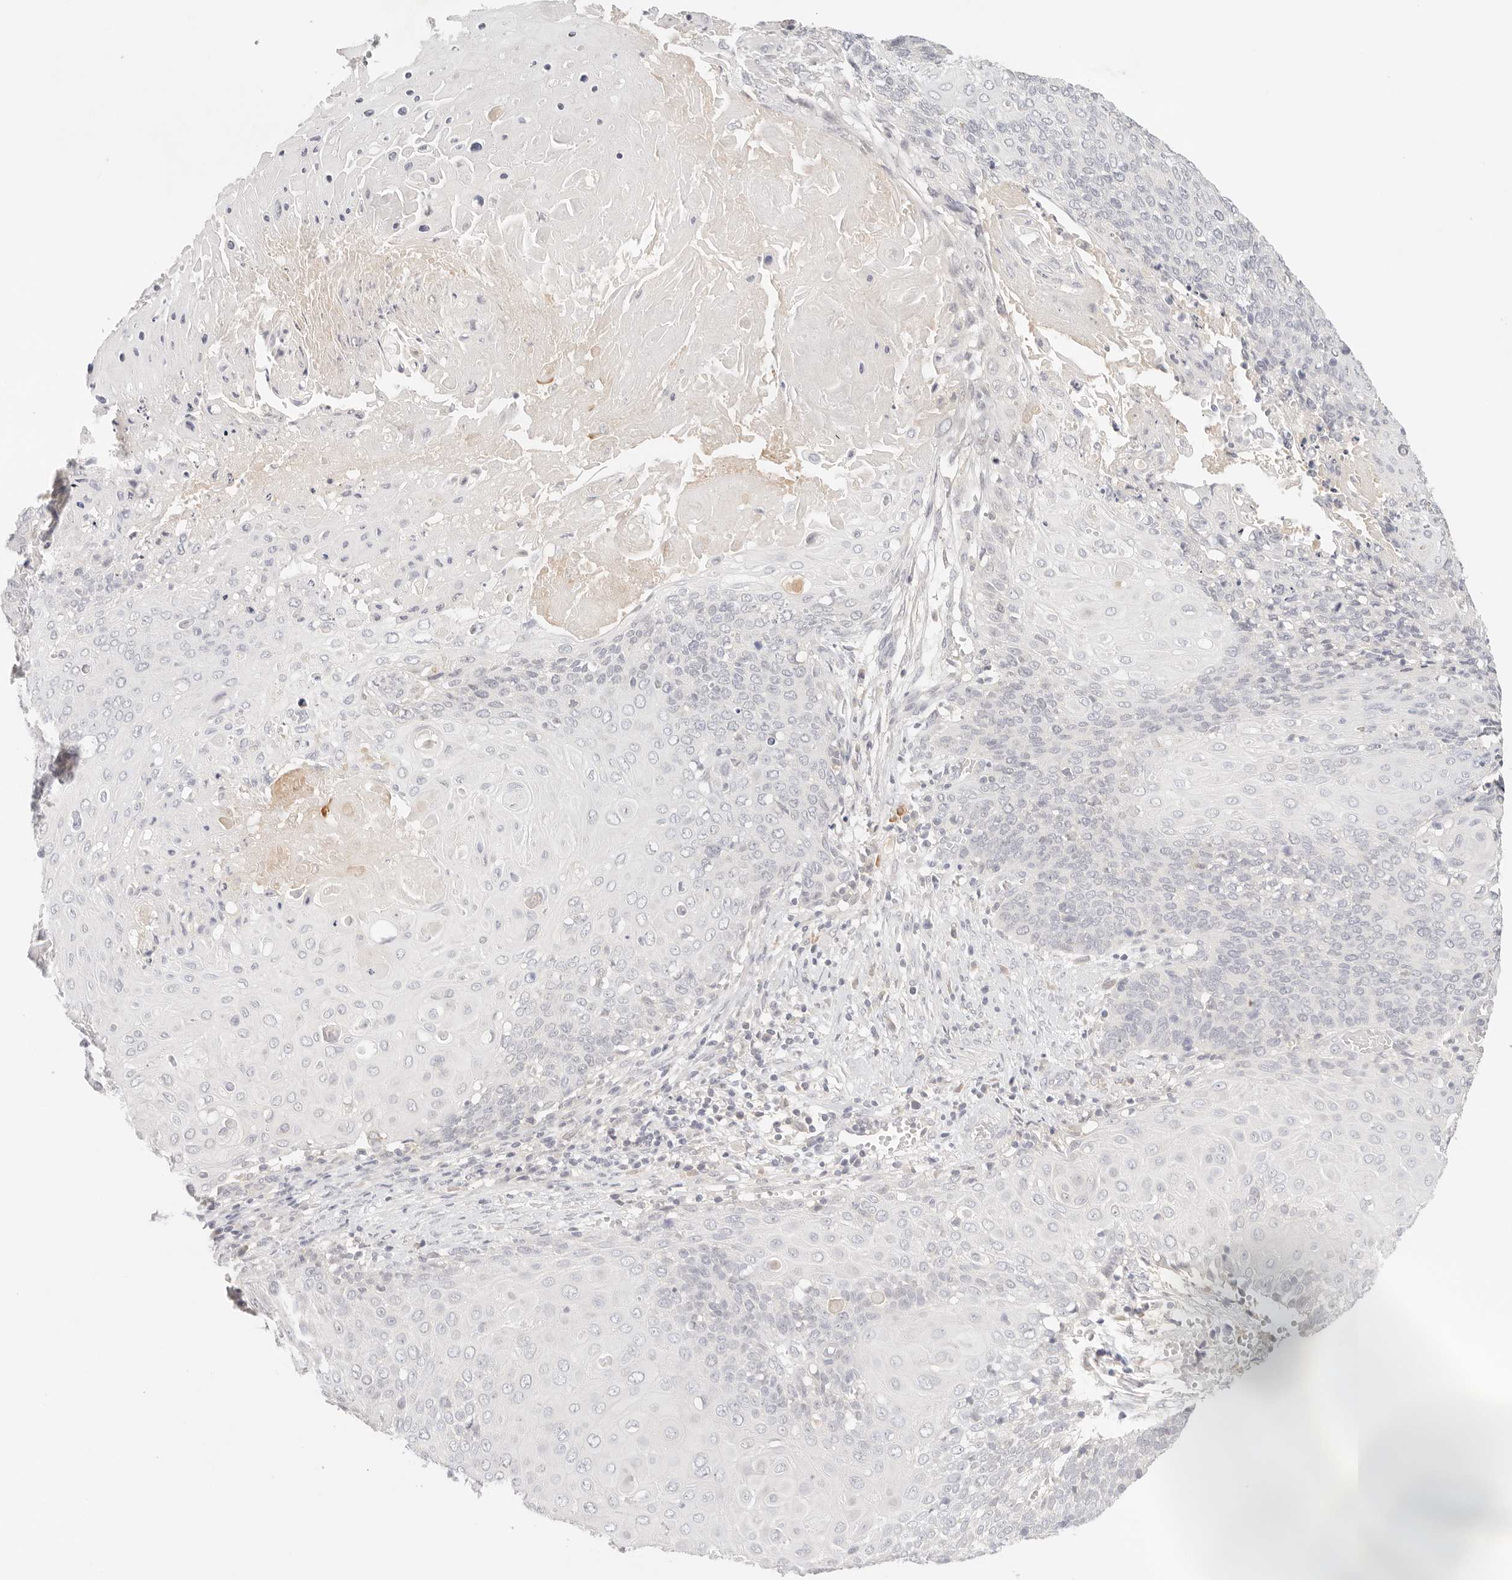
{"staining": {"intensity": "negative", "quantity": "none", "location": "none"}, "tissue": "cervical cancer", "cell_type": "Tumor cells", "image_type": "cancer", "snomed": [{"axis": "morphology", "description": "Squamous cell carcinoma, NOS"}, {"axis": "topography", "description": "Cervix"}], "caption": "High magnification brightfield microscopy of cervical cancer (squamous cell carcinoma) stained with DAB (3,3'-diaminobenzidine) (brown) and counterstained with hematoxylin (blue): tumor cells show no significant staining.", "gene": "SPHK1", "patient": {"sex": "female", "age": 39}}